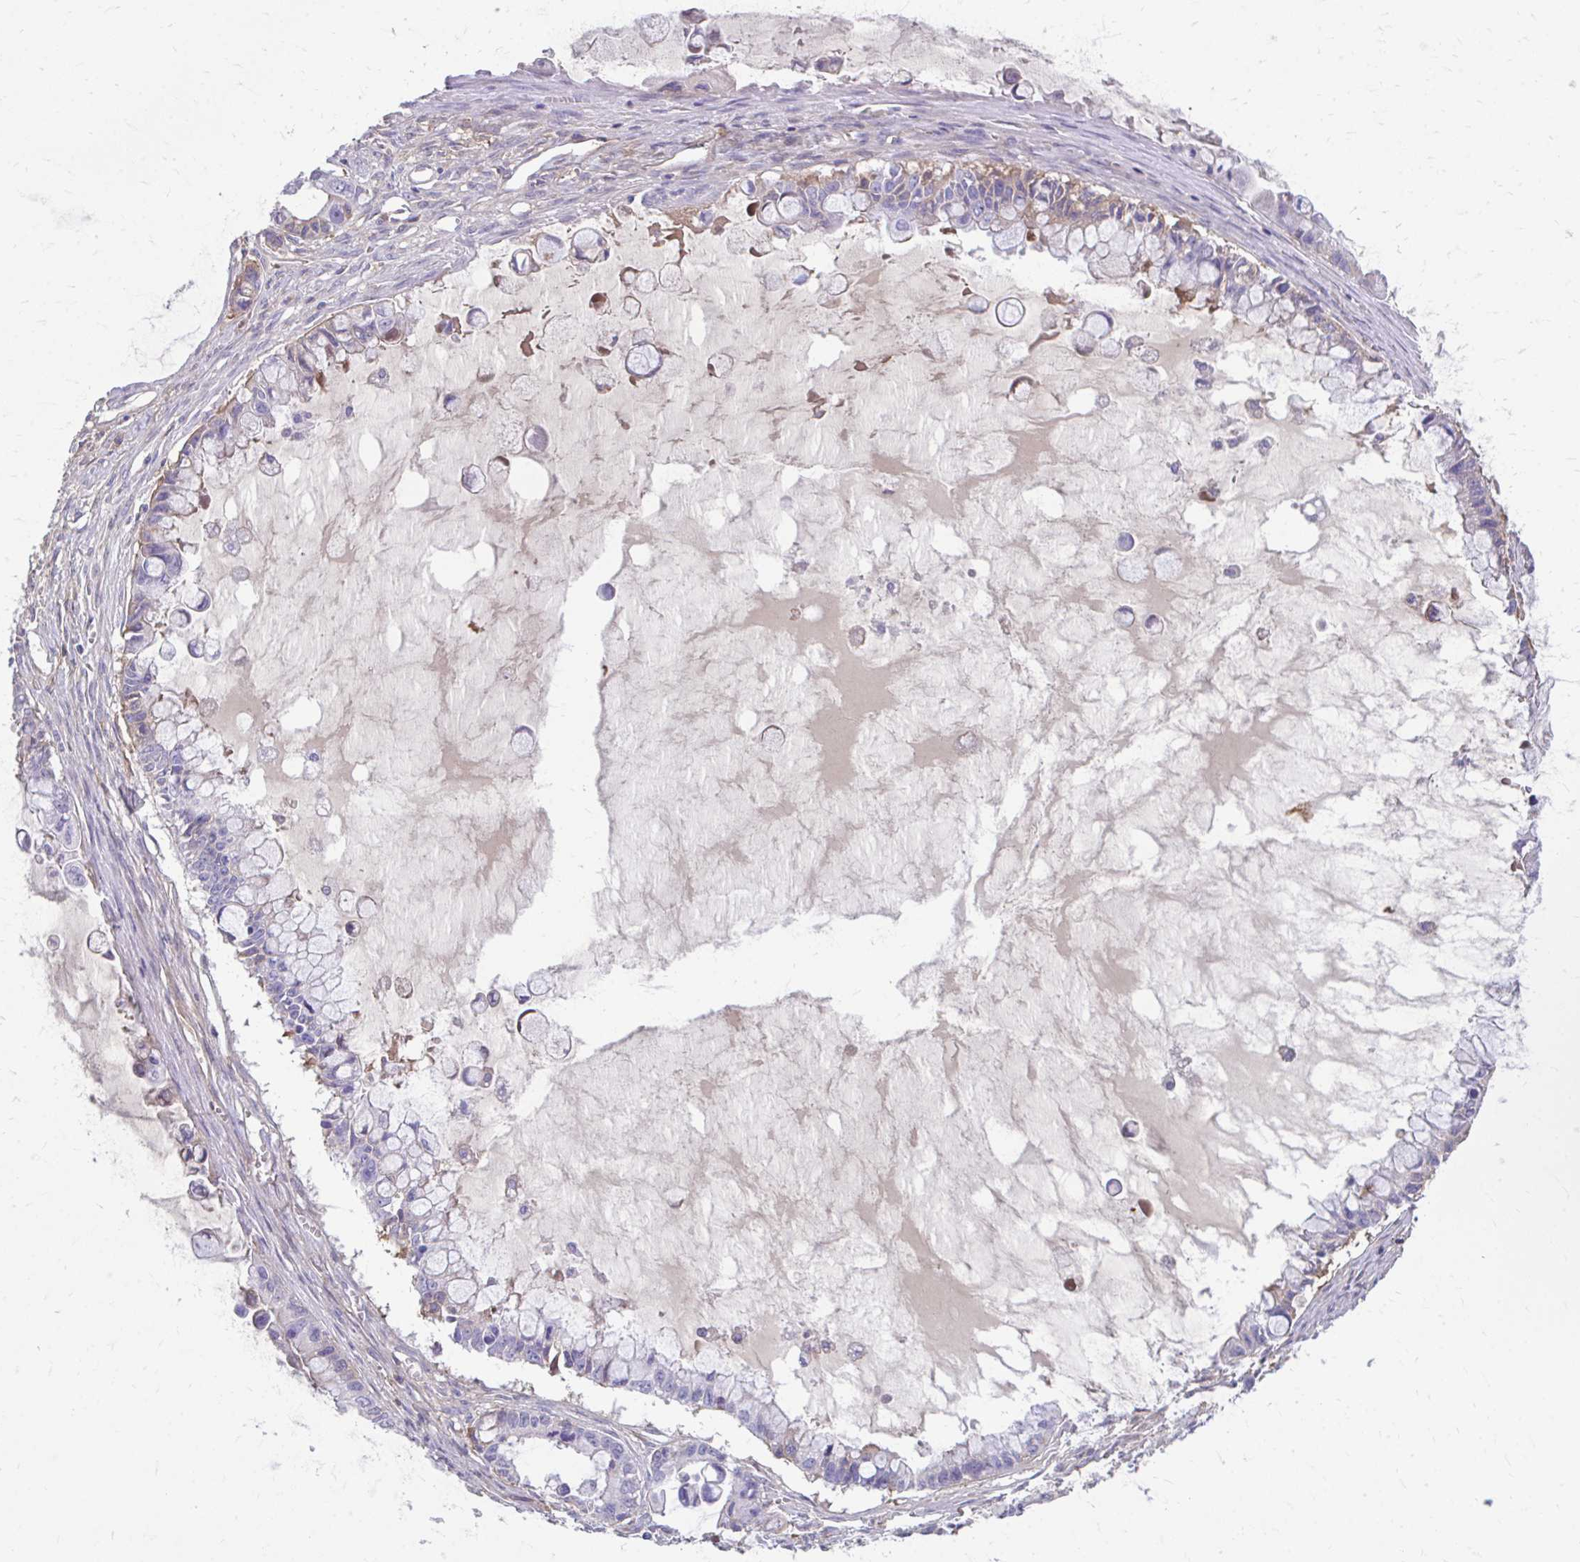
{"staining": {"intensity": "negative", "quantity": "none", "location": "none"}, "tissue": "ovarian cancer", "cell_type": "Tumor cells", "image_type": "cancer", "snomed": [{"axis": "morphology", "description": "Cystadenocarcinoma, mucinous, NOS"}, {"axis": "topography", "description": "Ovary"}], "caption": "Histopathology image shows no protein staining in tumor cells of ovarian cancer (mucinous cystadenocarcinoma) tissue.", "gene": "CFH", "patient": {"sex": "female", "age": 63}}